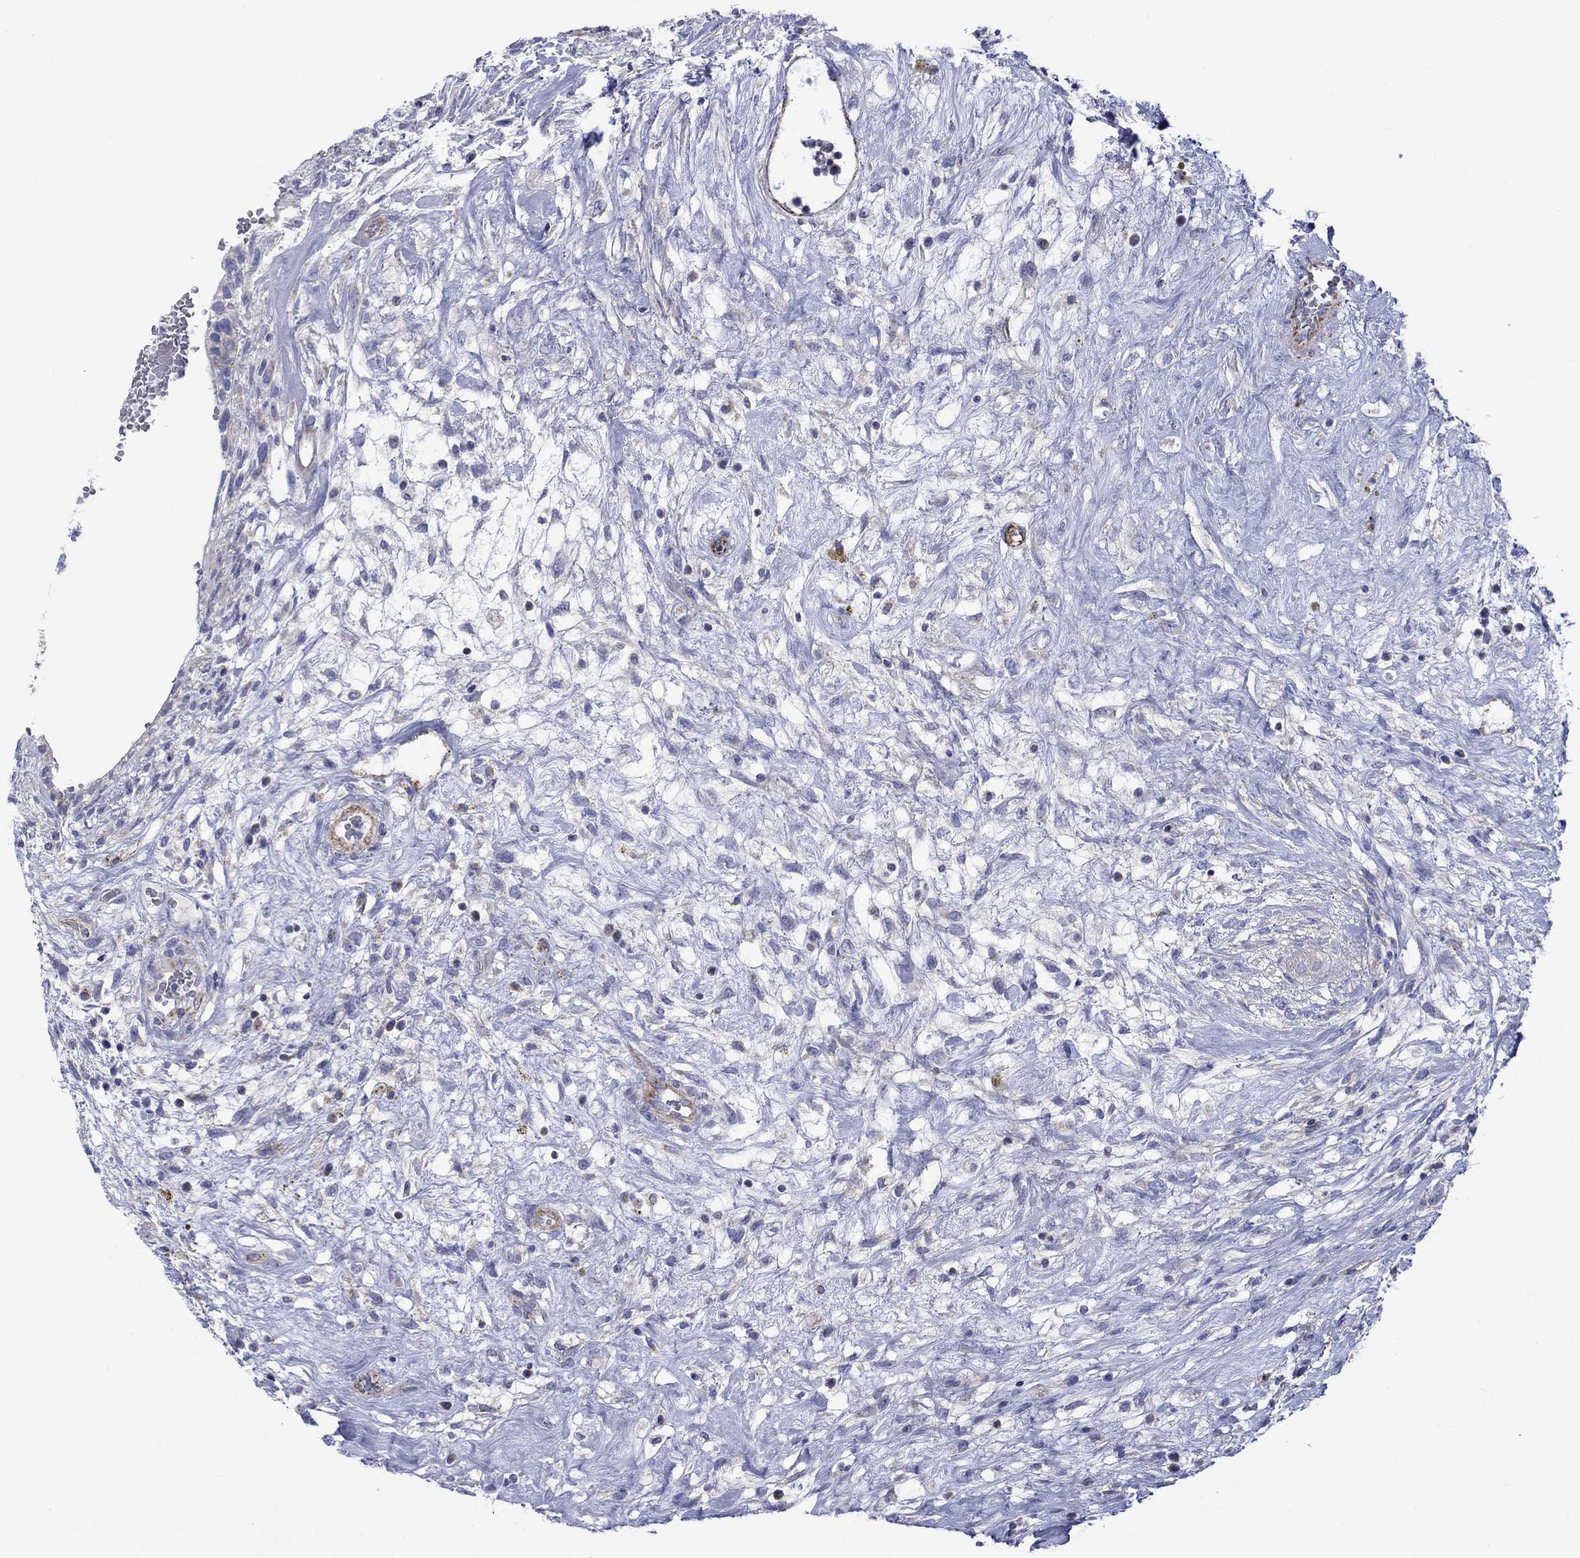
{"staining": {"intensity": "negative", "quantity": "none", "location": "none"}, "tissue": "testis cancer", "cell_type": "Tumor cells", "image_type": "cancer", "snomed": [{"axis": "morphology", "description": "Normal tissue, NOS"}, {"axis": "morphology", "description": "Carcinoma, Embryonal, NOS"}, {"axis": "topography", "description": "Testis"}, {"axis": "topography", "description": "Epididymis"}], "caption": "An immunohistochemistry photomicrograph of testis embryonal carcinoma is shown. There is no staining in tumor cells of testis embryonal carcinoma.", "gene": "CISD1", "patient": {"sex": "male", "age": 32}}